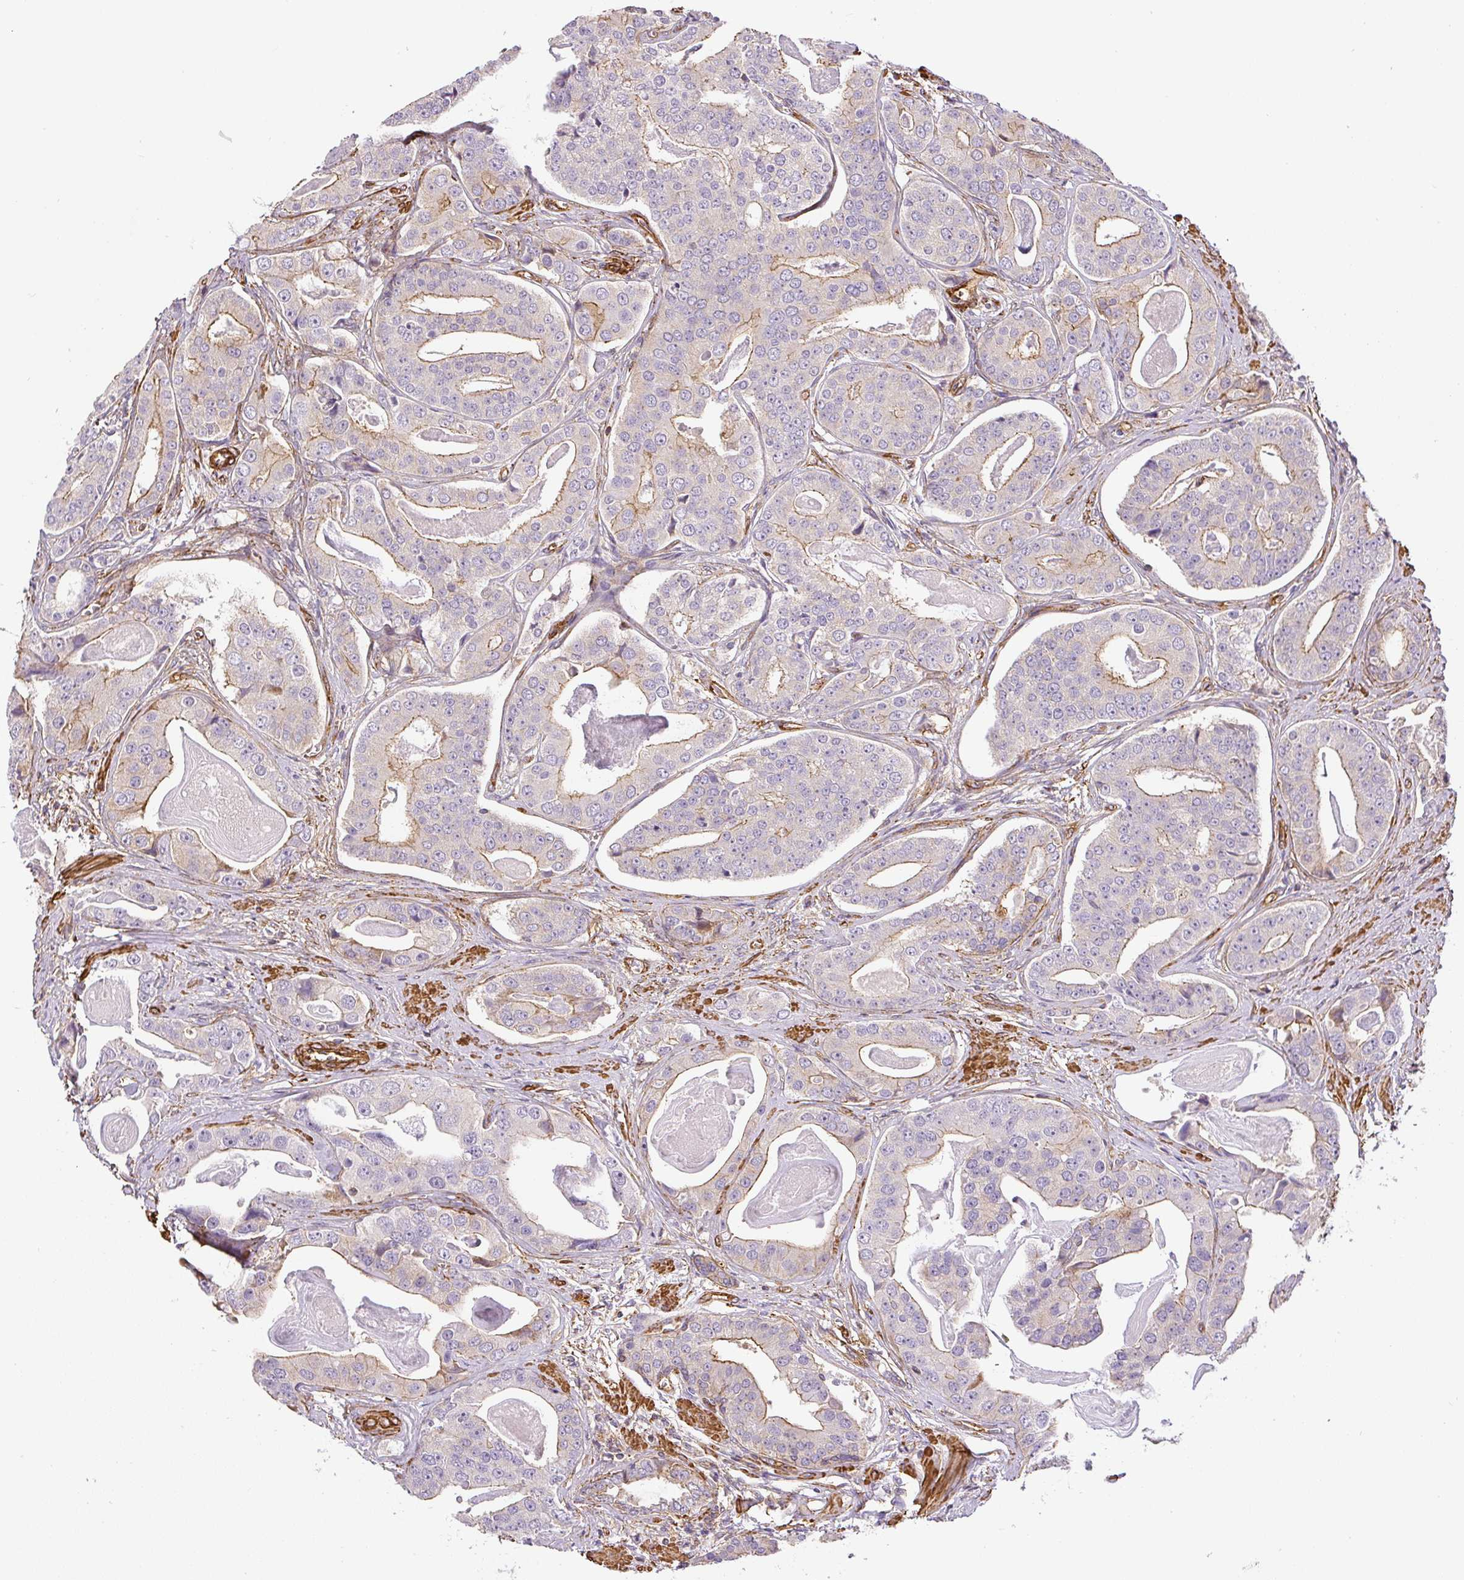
{"staining": {"intensity": "weak", "quantity": "25%-75%", "location": "cytoplasmic/membranous"}, "tissue": "prostate cancer", "cell_type": "Tumor cells", "image_type": "cancer", "snomed": [{"axis": "morphology", "description": "Adenocarcinoma, High grade"}, {"axis": "topography", "description": "Prostate"}], "caption": "A high-resolution histopathology image shows immunohistochemistry staining of prostate cancer (high-grade adenocarcinoma), which reveals weak cytoplasmic/membranous staining in about 25%-75% of tumor cells. The staining is performed using DAB brown chromogen to label protein expression. The nuclei are counter-stained blue using hematoxylin.", "gene": "MYL12A", "patient": {"sex": "male", "age": 71}}